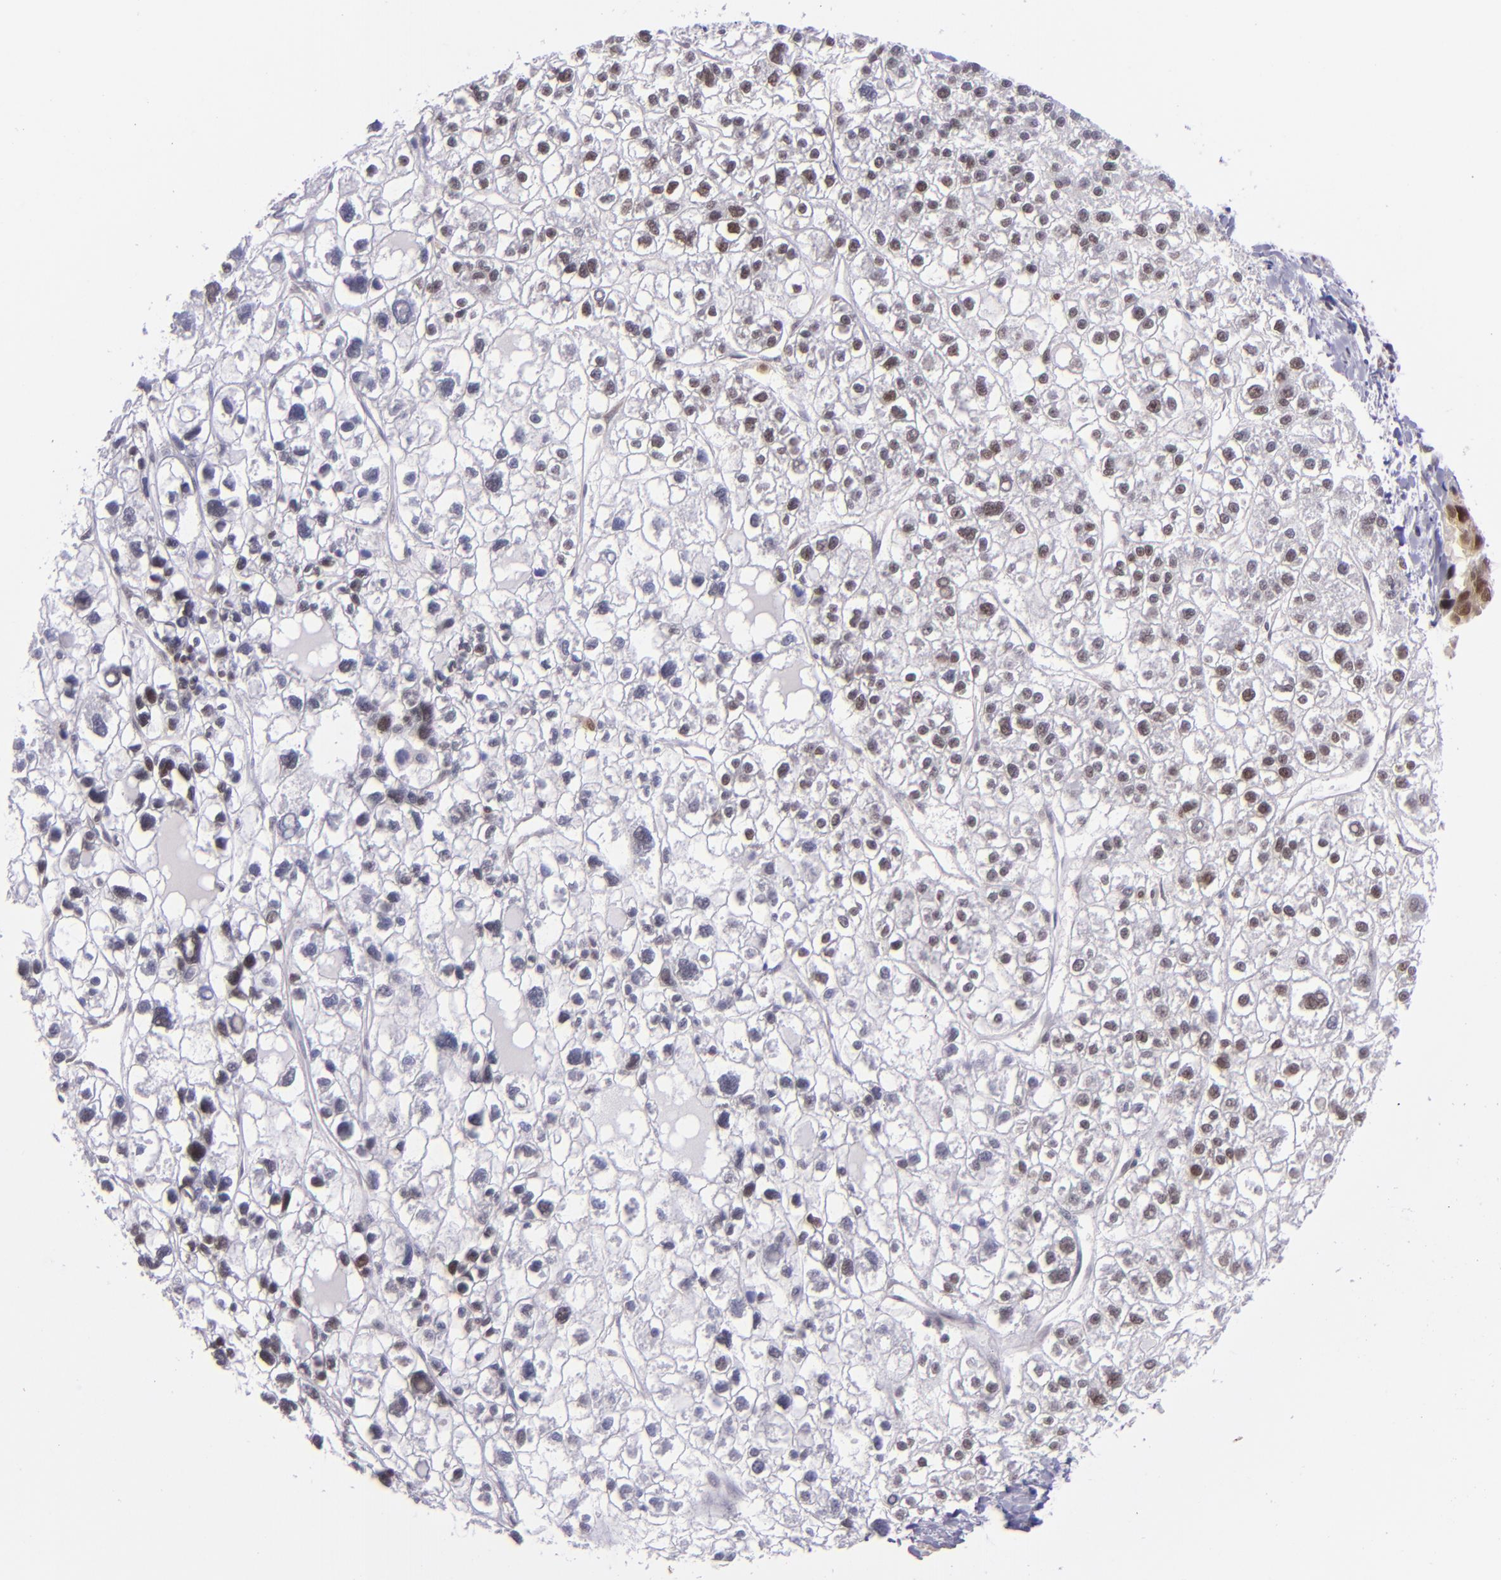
{"staining": {"intensity": "negative", "quantity": "none", "location": "none"}, "tissue": "liver cancer", "cell_type": "Tumor cells", "image_type": "cancer", "snomed": [{"axis": "morphology", "description": "Carcinoma, Hepatocellular, NOS"}, {"axis": "topography", "description": "Liver"}], "caption": "A photomicrograph of hepatocellular carcinoma (liver) stained for a protein displays no brown staining in tumor cells. (DAB immunohistochemistry, high magnification).", "gene": "BAG1", "patient": {"sex": "female", "age": 85}}